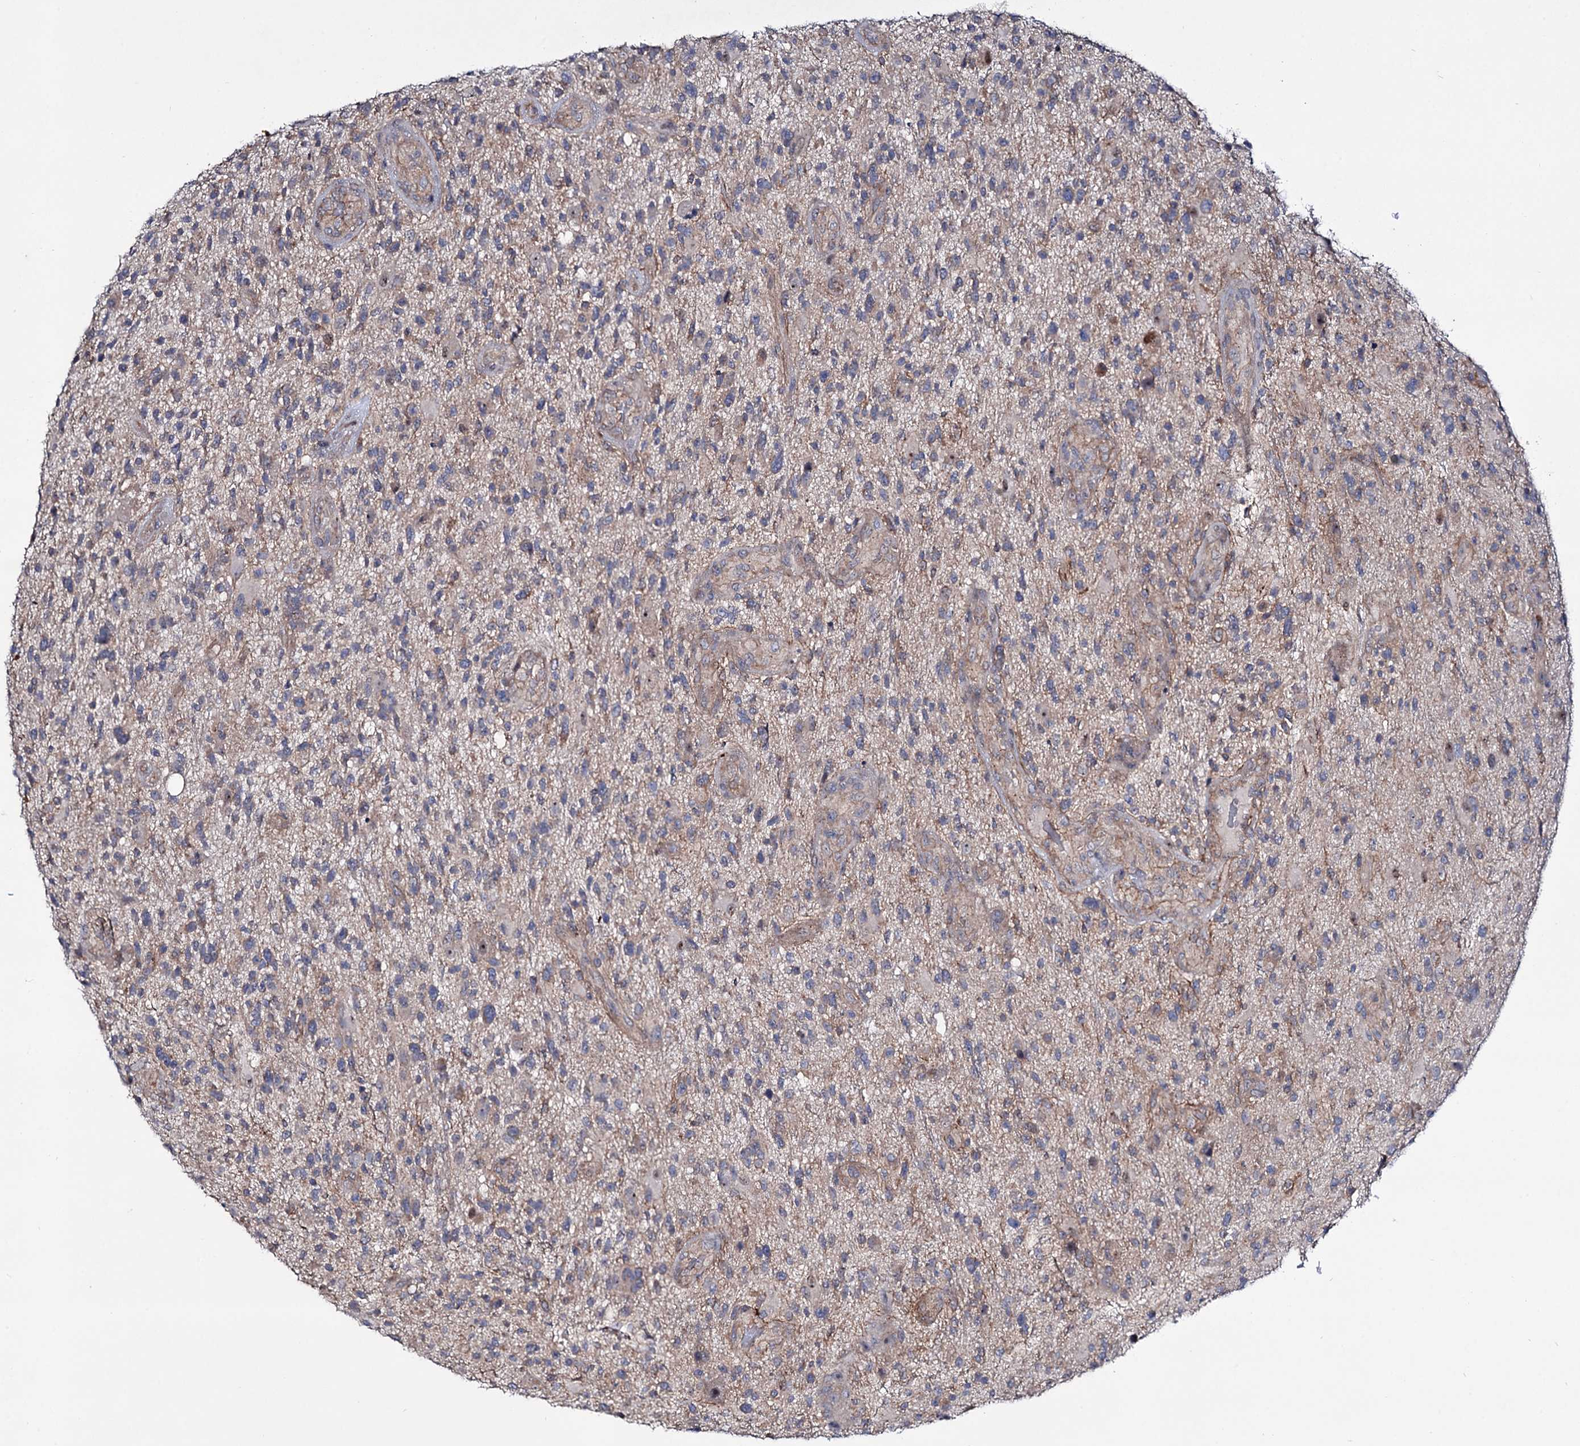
{"staining": {"intensity": "weak", "quantity": "<25%", "location": "cytoplasmic/membranous"}, "tissue": "glioma", "cell_type": "Tumor cells", "image_type": "cancer", "snomed": [{"axis": "morphology", "description": "Glioma, malignant, High grade"}, {"axis": "topography", "description": "Brain"}], "caption": "Immunohistochemical staining of human glioma exhibits no significant positivity in tumor cells.", "gene": "SEC24A", "patient": {"sex": "male", "age": 47}}